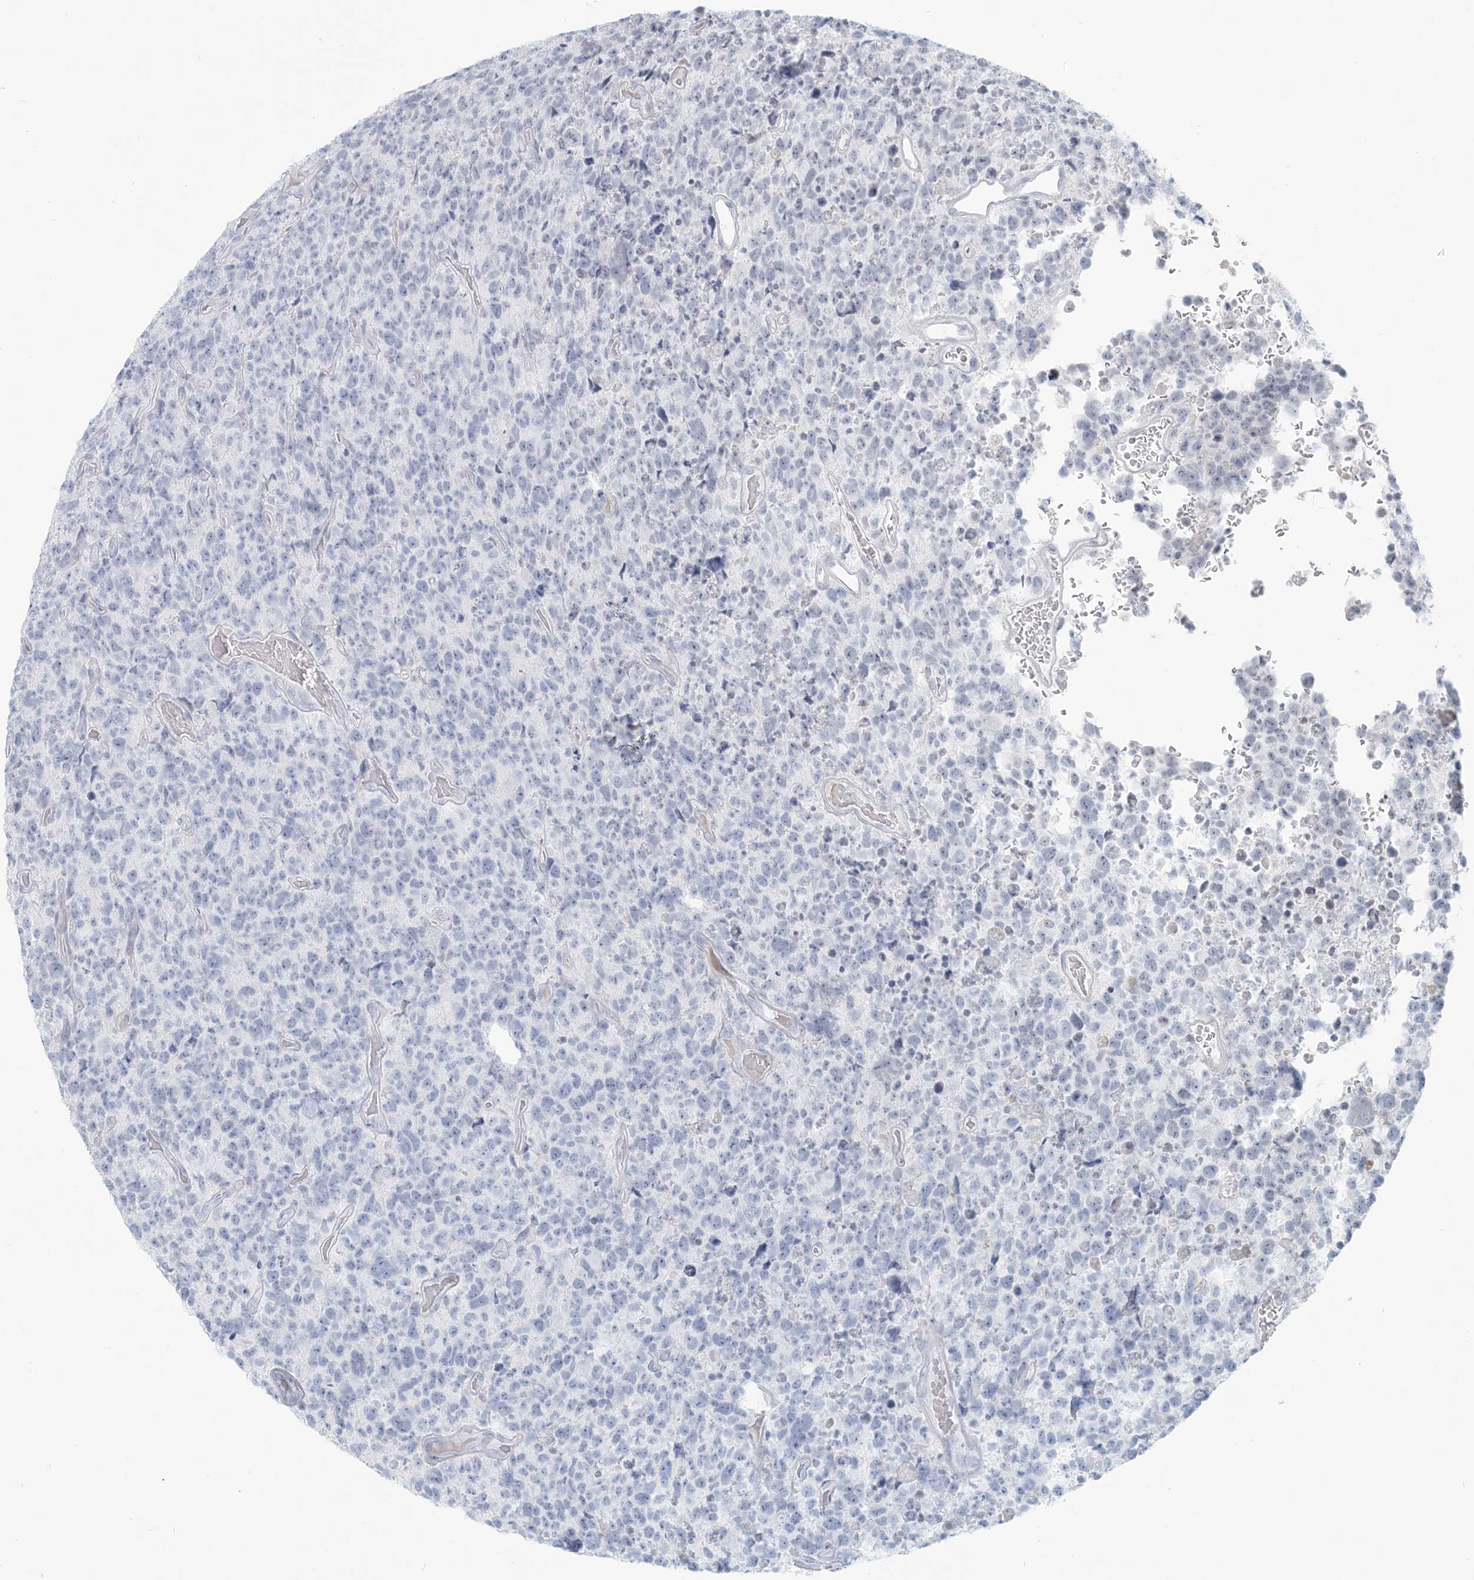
{"staining": {"intensity": "negative", "quantity": "none", "location": "none"}, "tissue": "glioma", "cell_type": "Tumor cells", "image_type": "cancer", "snomed": [{"axis": "morphology", "description": "Glioma, malignant, High grade"}, {"axis": "topography", "description": "Brain"}], "caption": "Malignant glioma (high-grade) was stained to show a protein in brown. There is no significant staining in tumor cells.", "gene": "SCML1", "patient": {"sex": "male", "age": 69}}